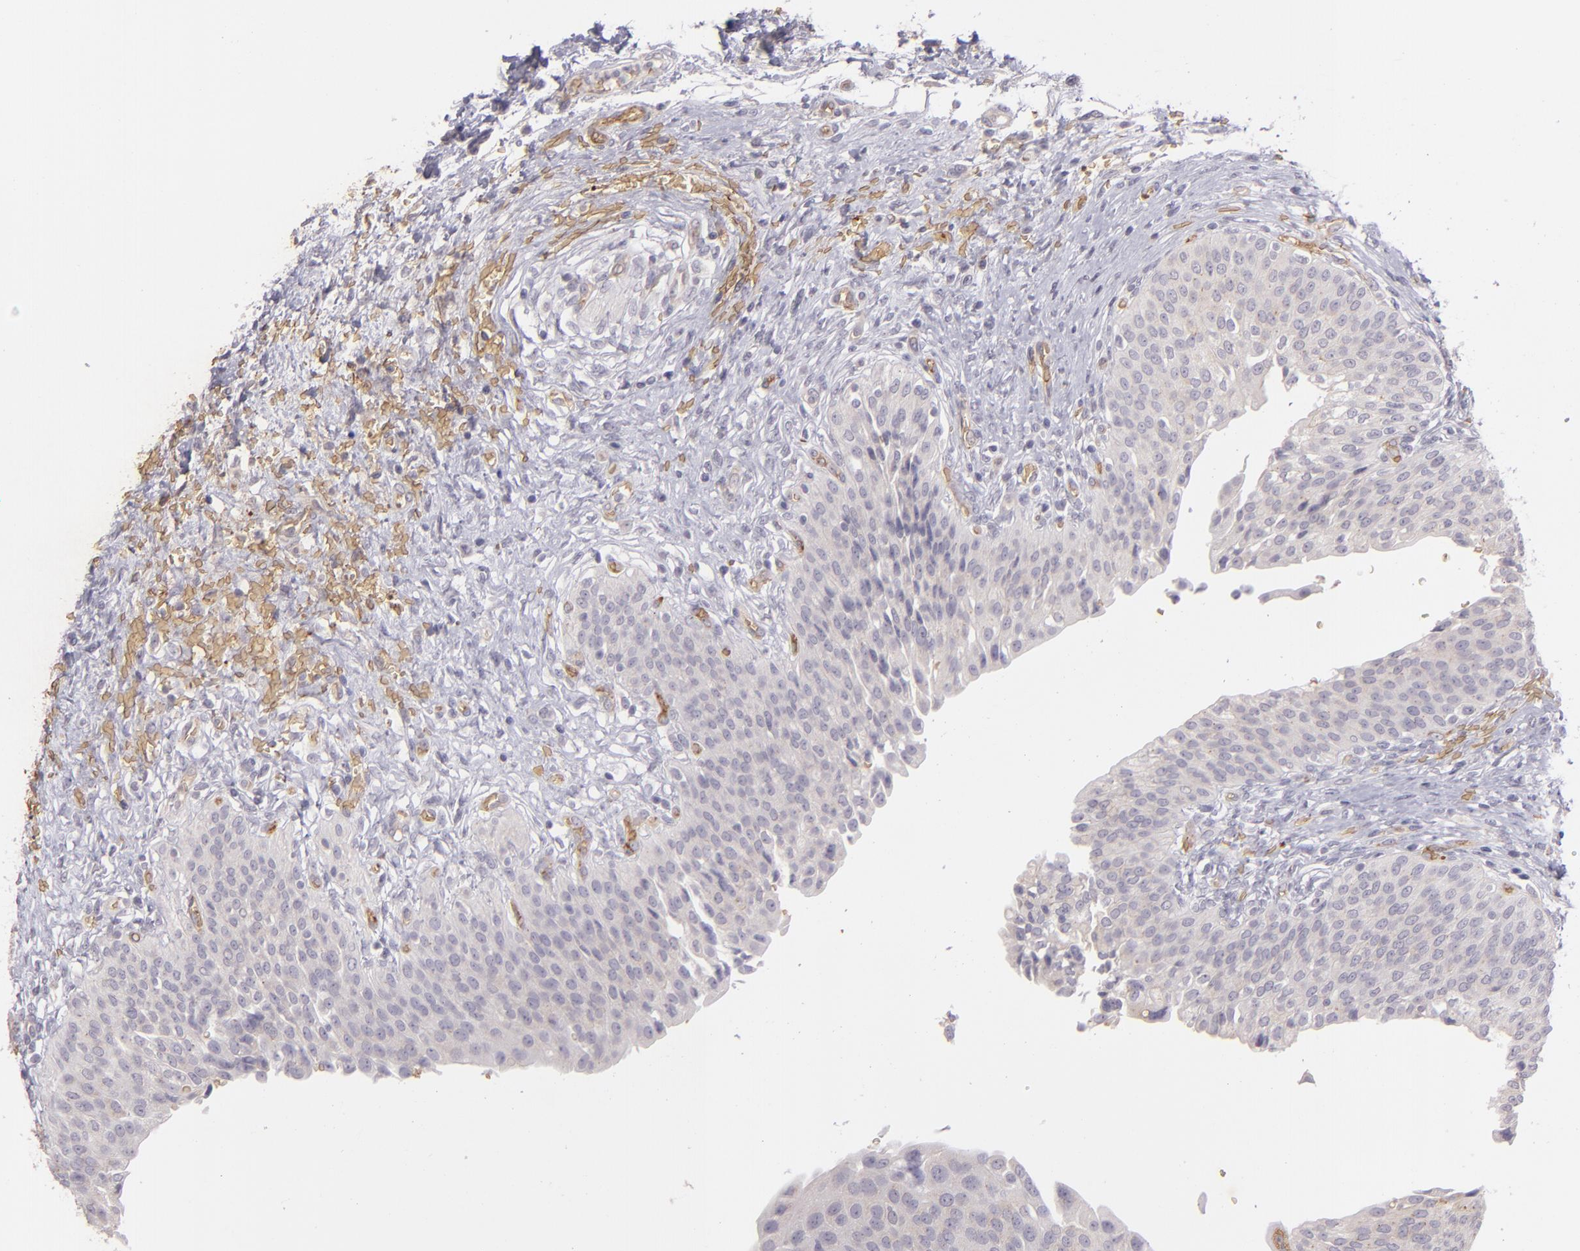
{"staining": {"intensity": "weak", "quantity": ">75%", "location": "cytoplasmic/membranous"}, "tissue": "urinary bladder", "cell_type": "Urothelial cells", "image_type": "normal", "snomed": [{"axis": "morphology", "description": "Normal tissue, NOS"}, {"axis": "topography", "description": "Smooth muscle"}, {"axis": "topography", "description": "Urinary bladder"}], "caption": "This photomicrograph shows immunohistochemistry (IHC) staining of normal urinary bladder, with low weak cytoplasmic/membranous positivity in about >75% of urothelial cells.", "gene": "ACE", "patient": {"sex": "male", "age": 35}}